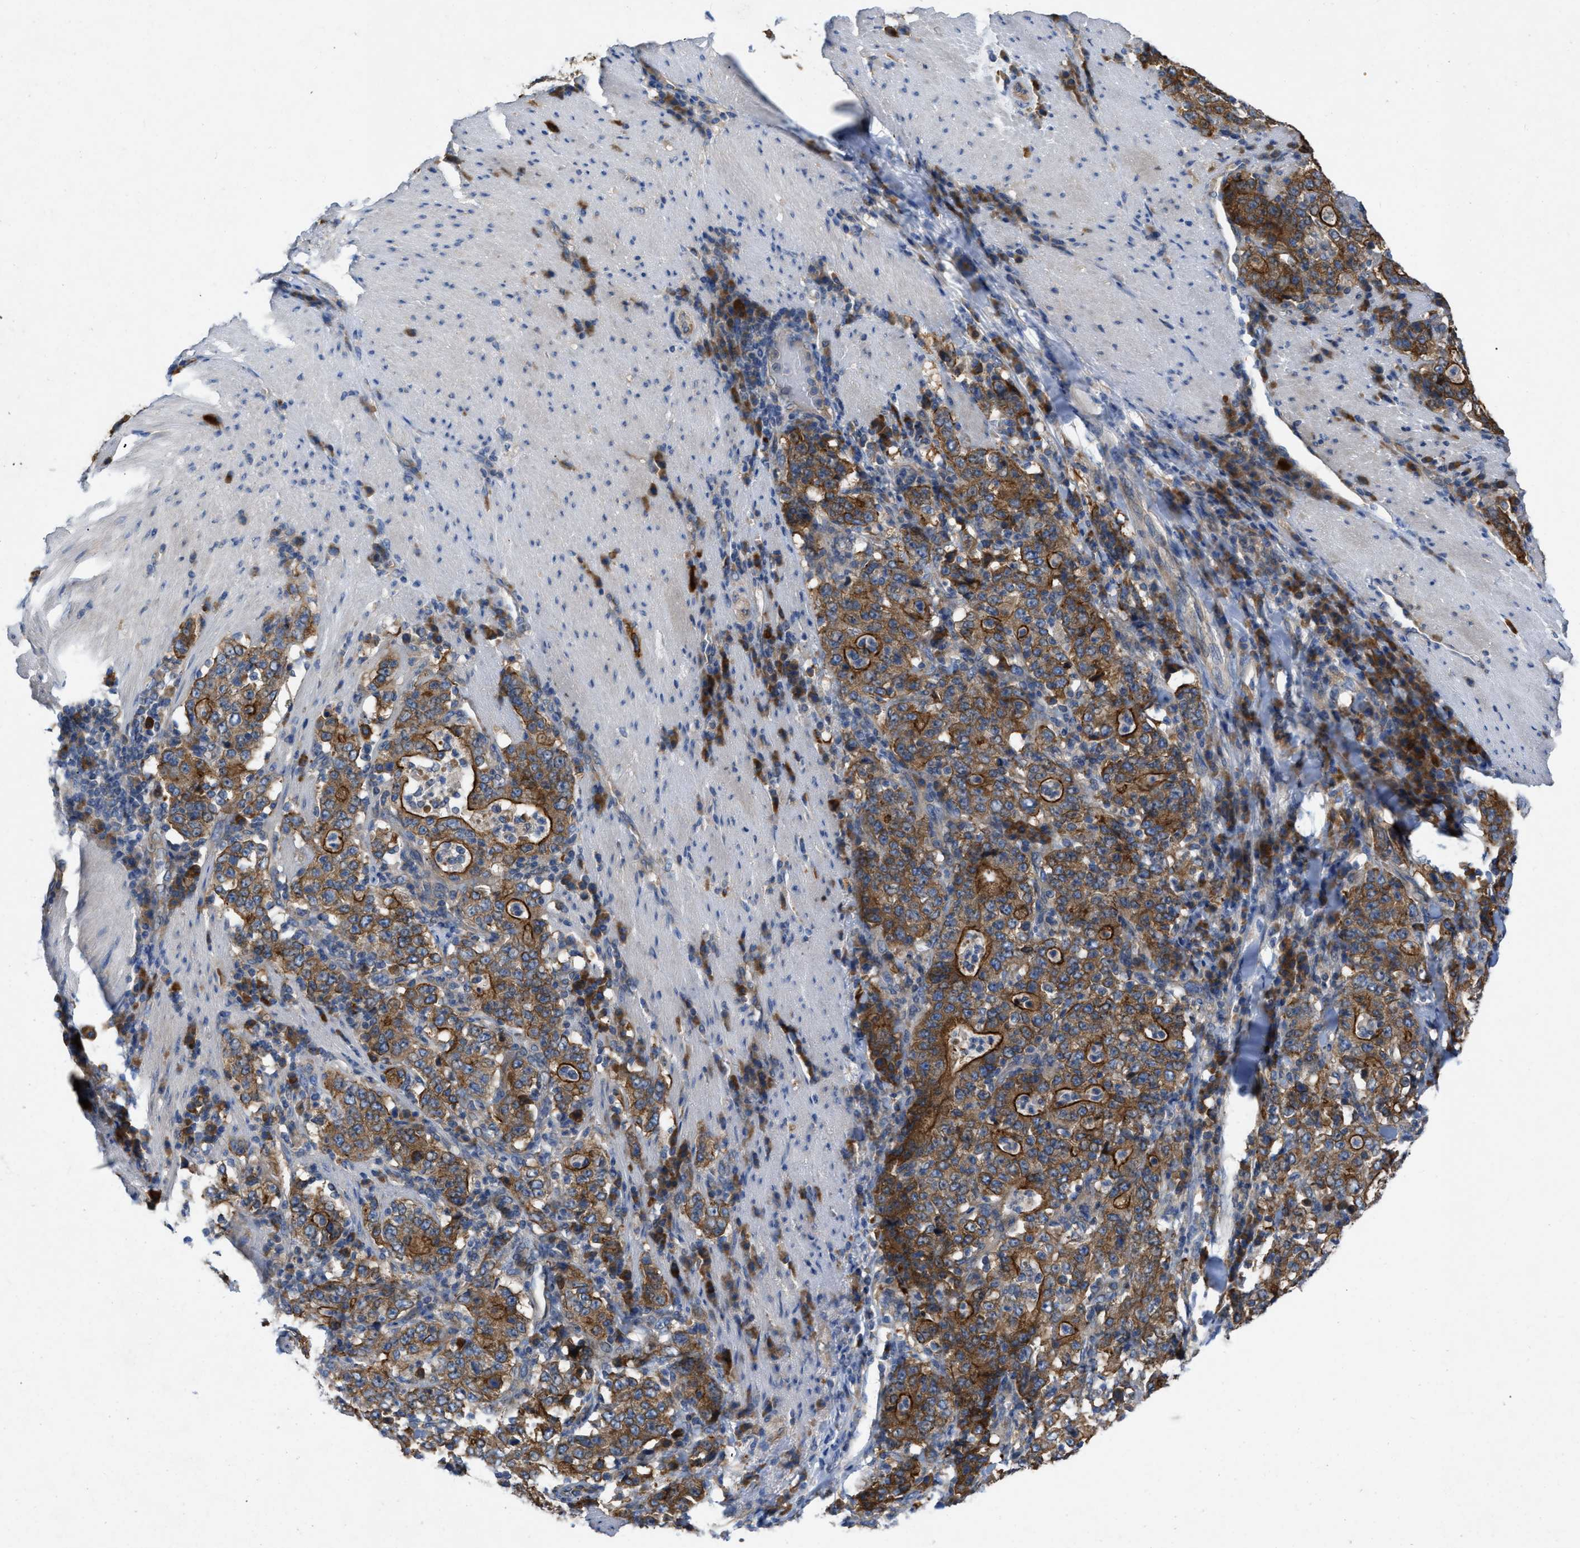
{"staining": {"intensity": "strong", "quantity": ">75%", "location": "cytoplasmic/membranous"}, "tissue": "stomach cancer", "cell_type": "Tumor cells", "image_type": "cancer", "snomed": [{"axis": "morphology", "description": "Normal tissue, NOS"}, {"axis": "morphology", "description": "Adenocarcinoma, NOS"}, {"axis": "topography", "description": "Stomach, upper"}, {"axis": "topography", "description": "Stomach"}], "caption": "A brown stain shows strong cytoplasmic/membranous staining of a protein in adenocarcinoma (stomach) tumor cells.", "gene": "TMEM131", "patient": {"sex": "male", "age": 59}}